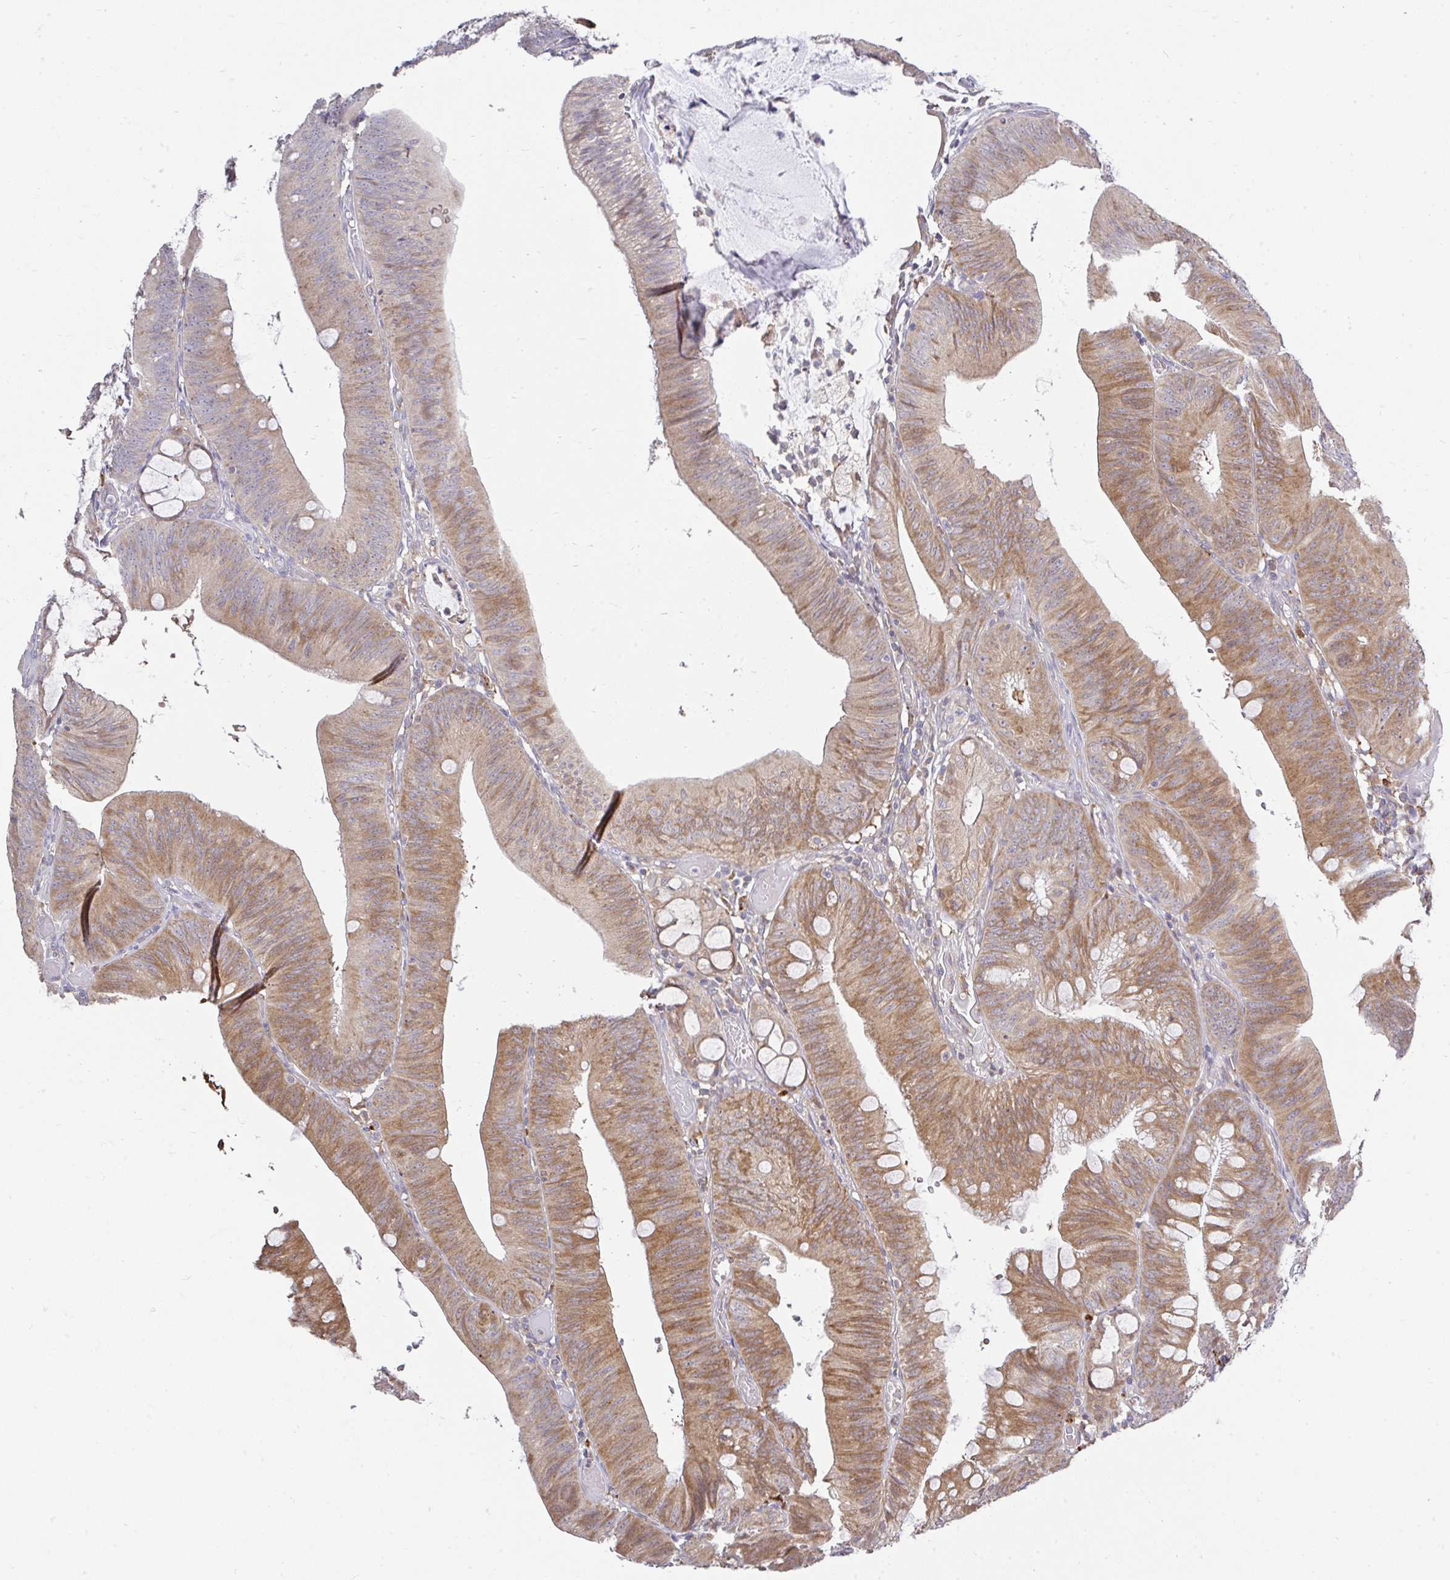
{"staining": {"intensity": "moderate", "quantity": ">75%", "location": "cytoplasmic/membranous"}, "tissue": "colorectal cancer", "cell_type": "Tumor cells", "image_type": "cancer", "snomed": [{"axis": "morphology", "description": "Adenocarcinoma, NOS"}, {"axis": "topography", "description": "Colon"}], "caption": "Colorectal cancer tissue displays moderate cytoplasmic/membranous positivity in about >75% of tumor cells The staining is performed using DAB (3,3'-diaminobenzidine) brown chromogen to label protein expression. The nuclei are counter-stained blue using hematoxylin.", "gene": "ZNF33A", "patient": {"sex": "male", "age": 84}}